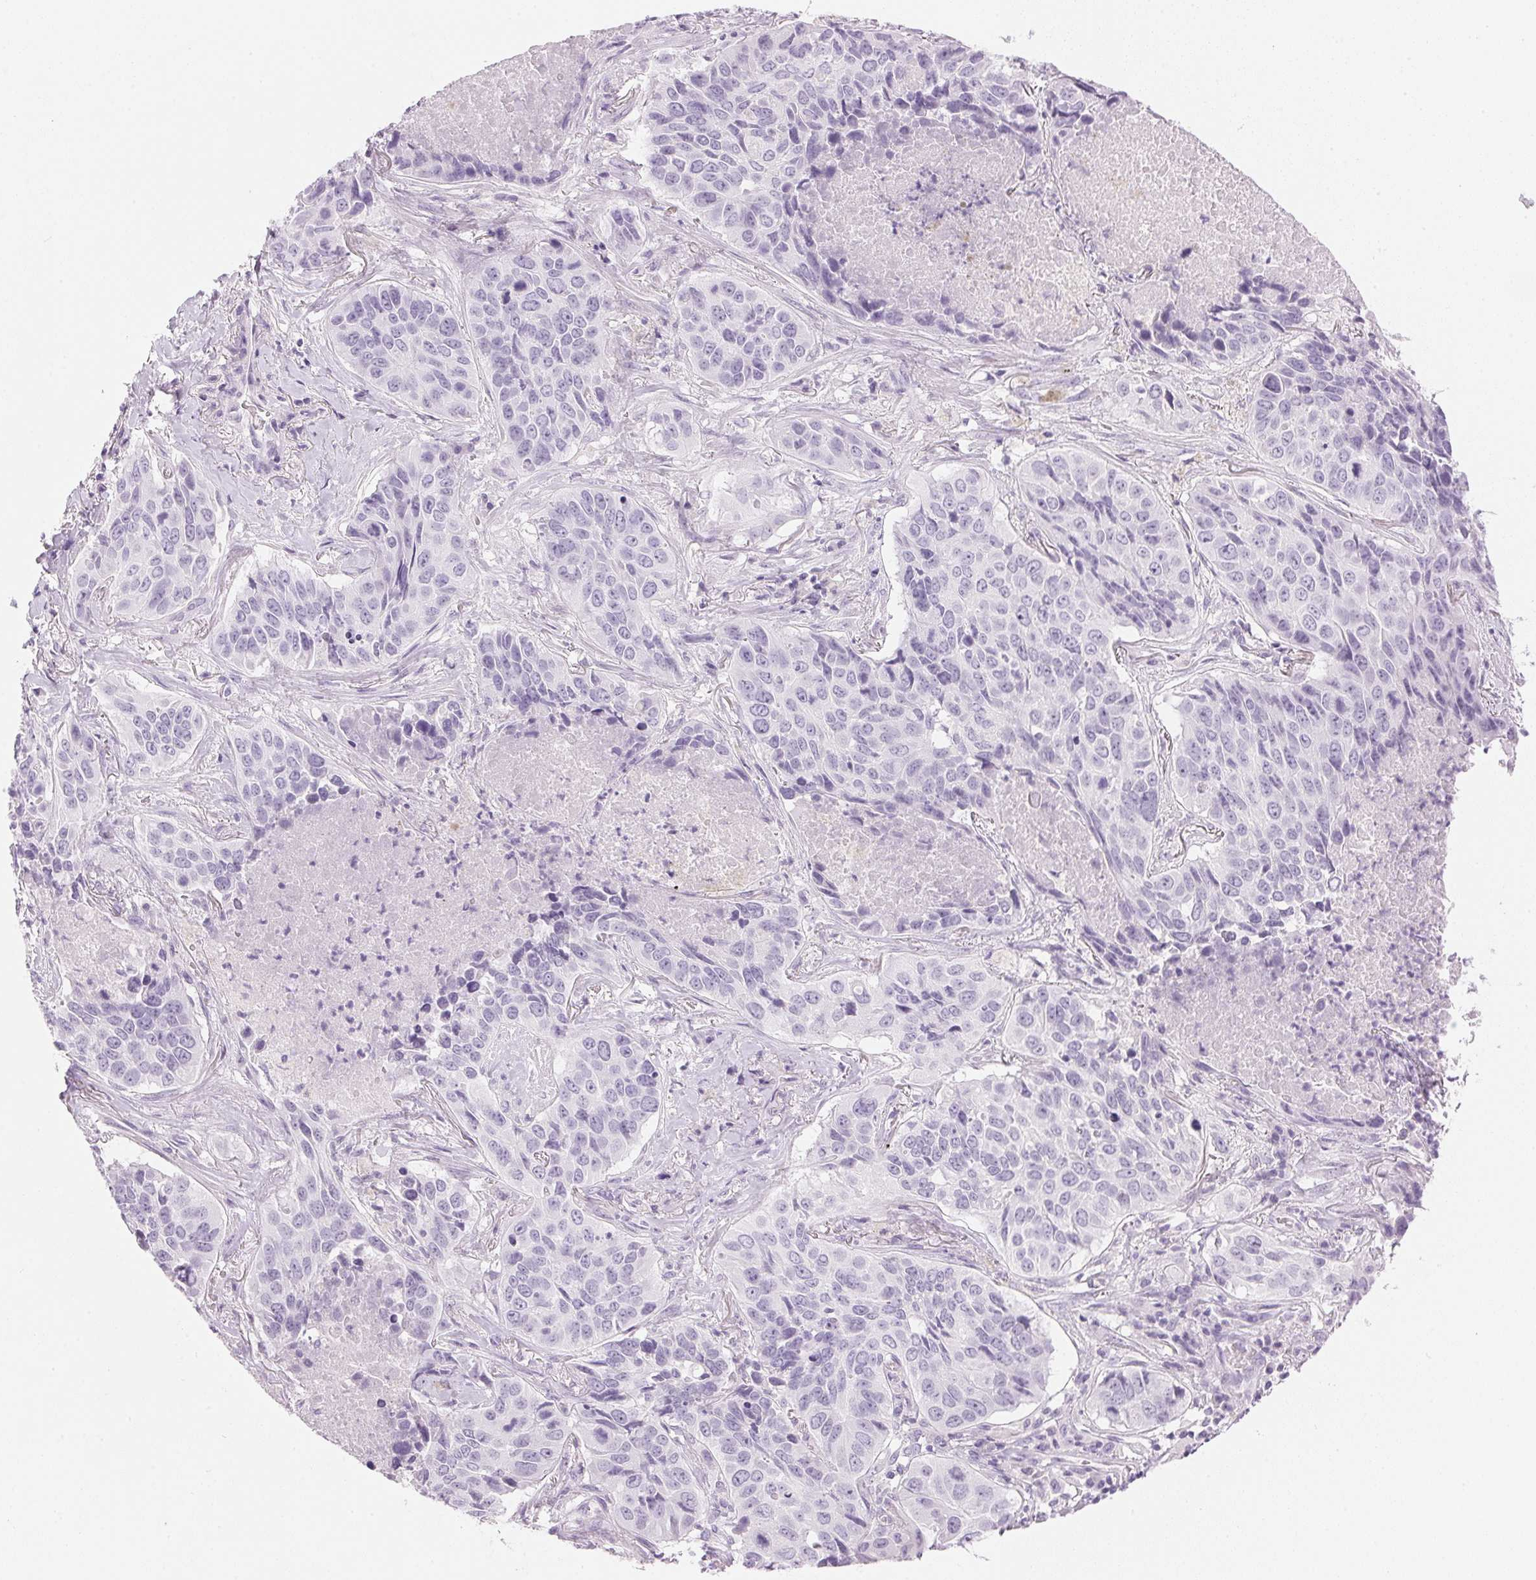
{"staining": {"intensity": "negative", "quantity": "none", "location": "none"}, "tissue": "lung cancer", "cell_type": "Tumor cells", "image_type": "cancer", "snomed": [{"axis": "morphology", "description": "Normal tissue, NOS"}, {"axis": "morphology", "description": "Squamous cell carcinoma, NOS"}, {"axis": "topography", "description": "Bronchus"}, {"axis": "topography", "description": "Lung"}], "caption": "Immunohistochemistry (IHC) micrograph of lung cancer stained for a protein (brown), which displays no staining in tumor cells.", "gene": "IGFBP1", "patient": {"sex": "male", "age": 64}}